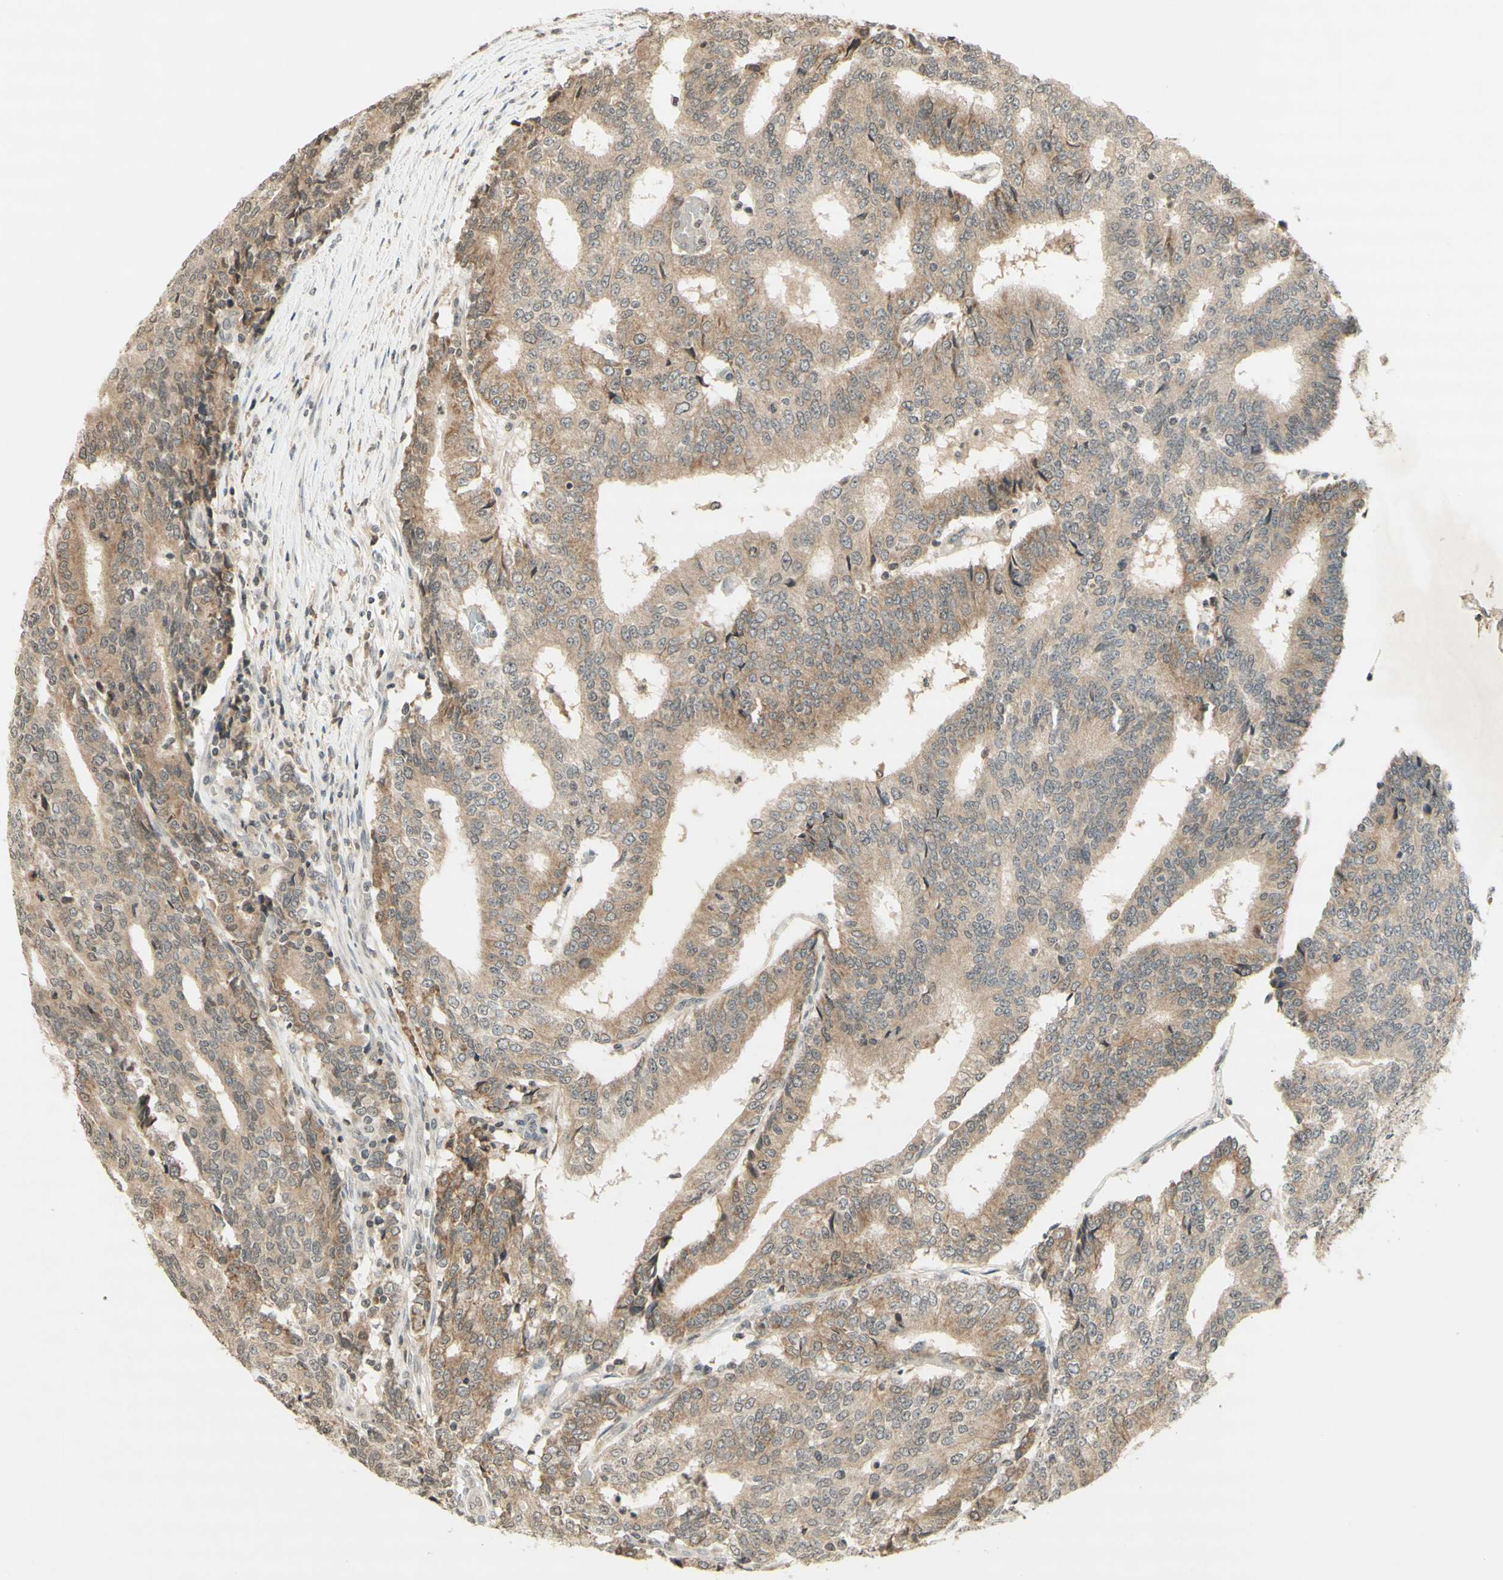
{"staining": {"intensity": "weak", "quantity": ">75%", "location": "cytoplasmic/membranous"}, "tissue": "prostate cancer", "cell_type": "Tumor cells", "image_type": "cancer", "snomed": [{"axis": "morphology", "description": "Normal tissue, NOS"}, {"axis": "morphology", "description": "Adenocarcinoma, High grade"}, {"axis": "topography", "description": "Prostate"}, {"axis": "topography", "description": "Seminal veicle"}], "caption": "Immunohistochemistry of human prostate cancer reveals low levels of weak cytoplasmic/membranous positivity in approximately >75% of tumor cells.", "gene": "GLI1", "patient": {"sex": "male", "age": 55}}